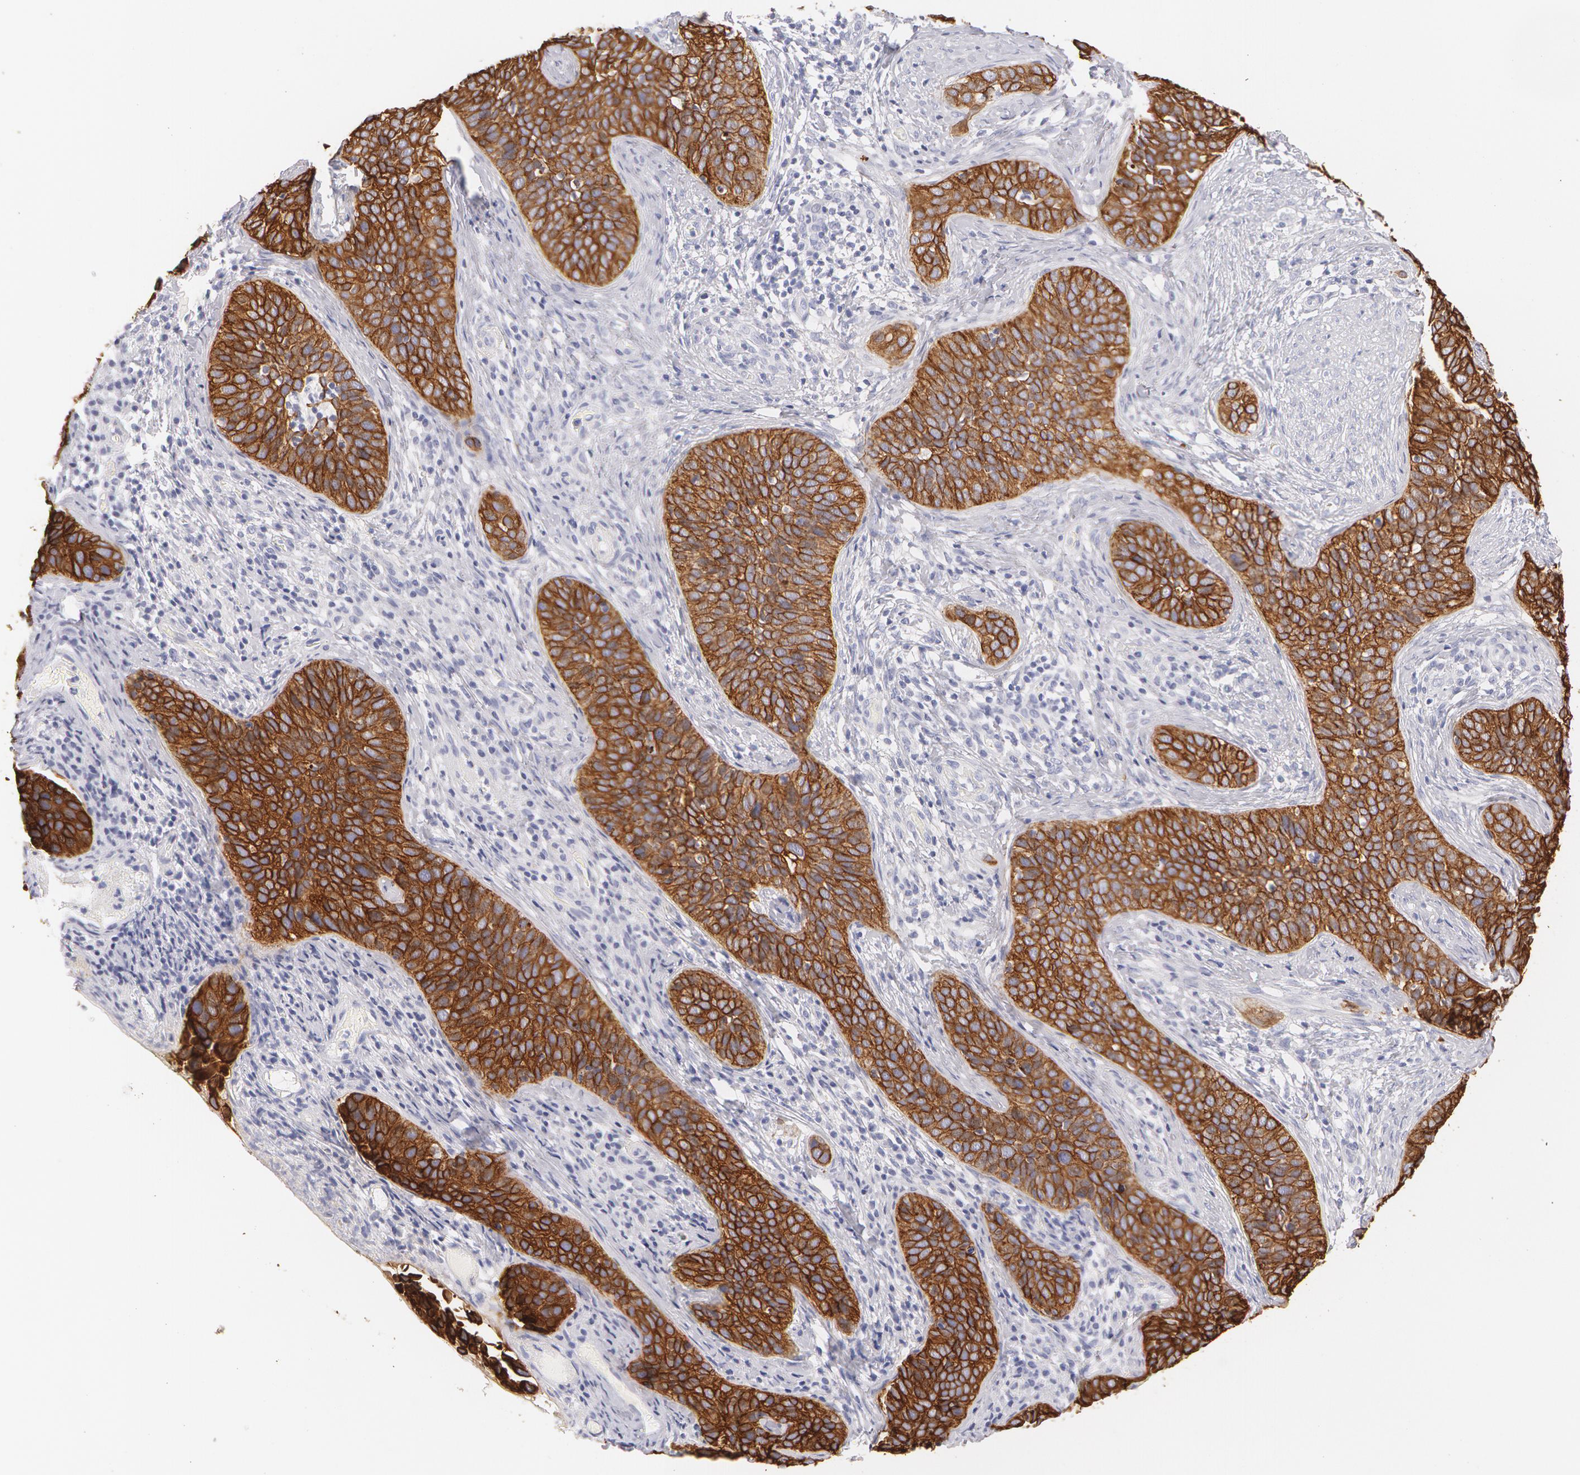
{"staining": {"intensity": "moderate", "quantity": ">75%", "location": "cytoplasmic/membranous"}, "tissue": "cervical cancer", "cell_type": "Tumor cells", "image_type": "cancer", "snomed": [{"axis": "morphology", "description": "Squamous cell carcinoma, NOS"}, {"axis": "topography", "description": "Cervix"}], "caption": "A histopathology image of human cervical squamous cell carcinoma stained for a protein reveals moderate cytoplasmic/membranous brown staining in tumor cells. (IHC, brightfield microscopy, high magnification).", "gene": "KRT8", "patient": {"sex": "female", "age": 31}}